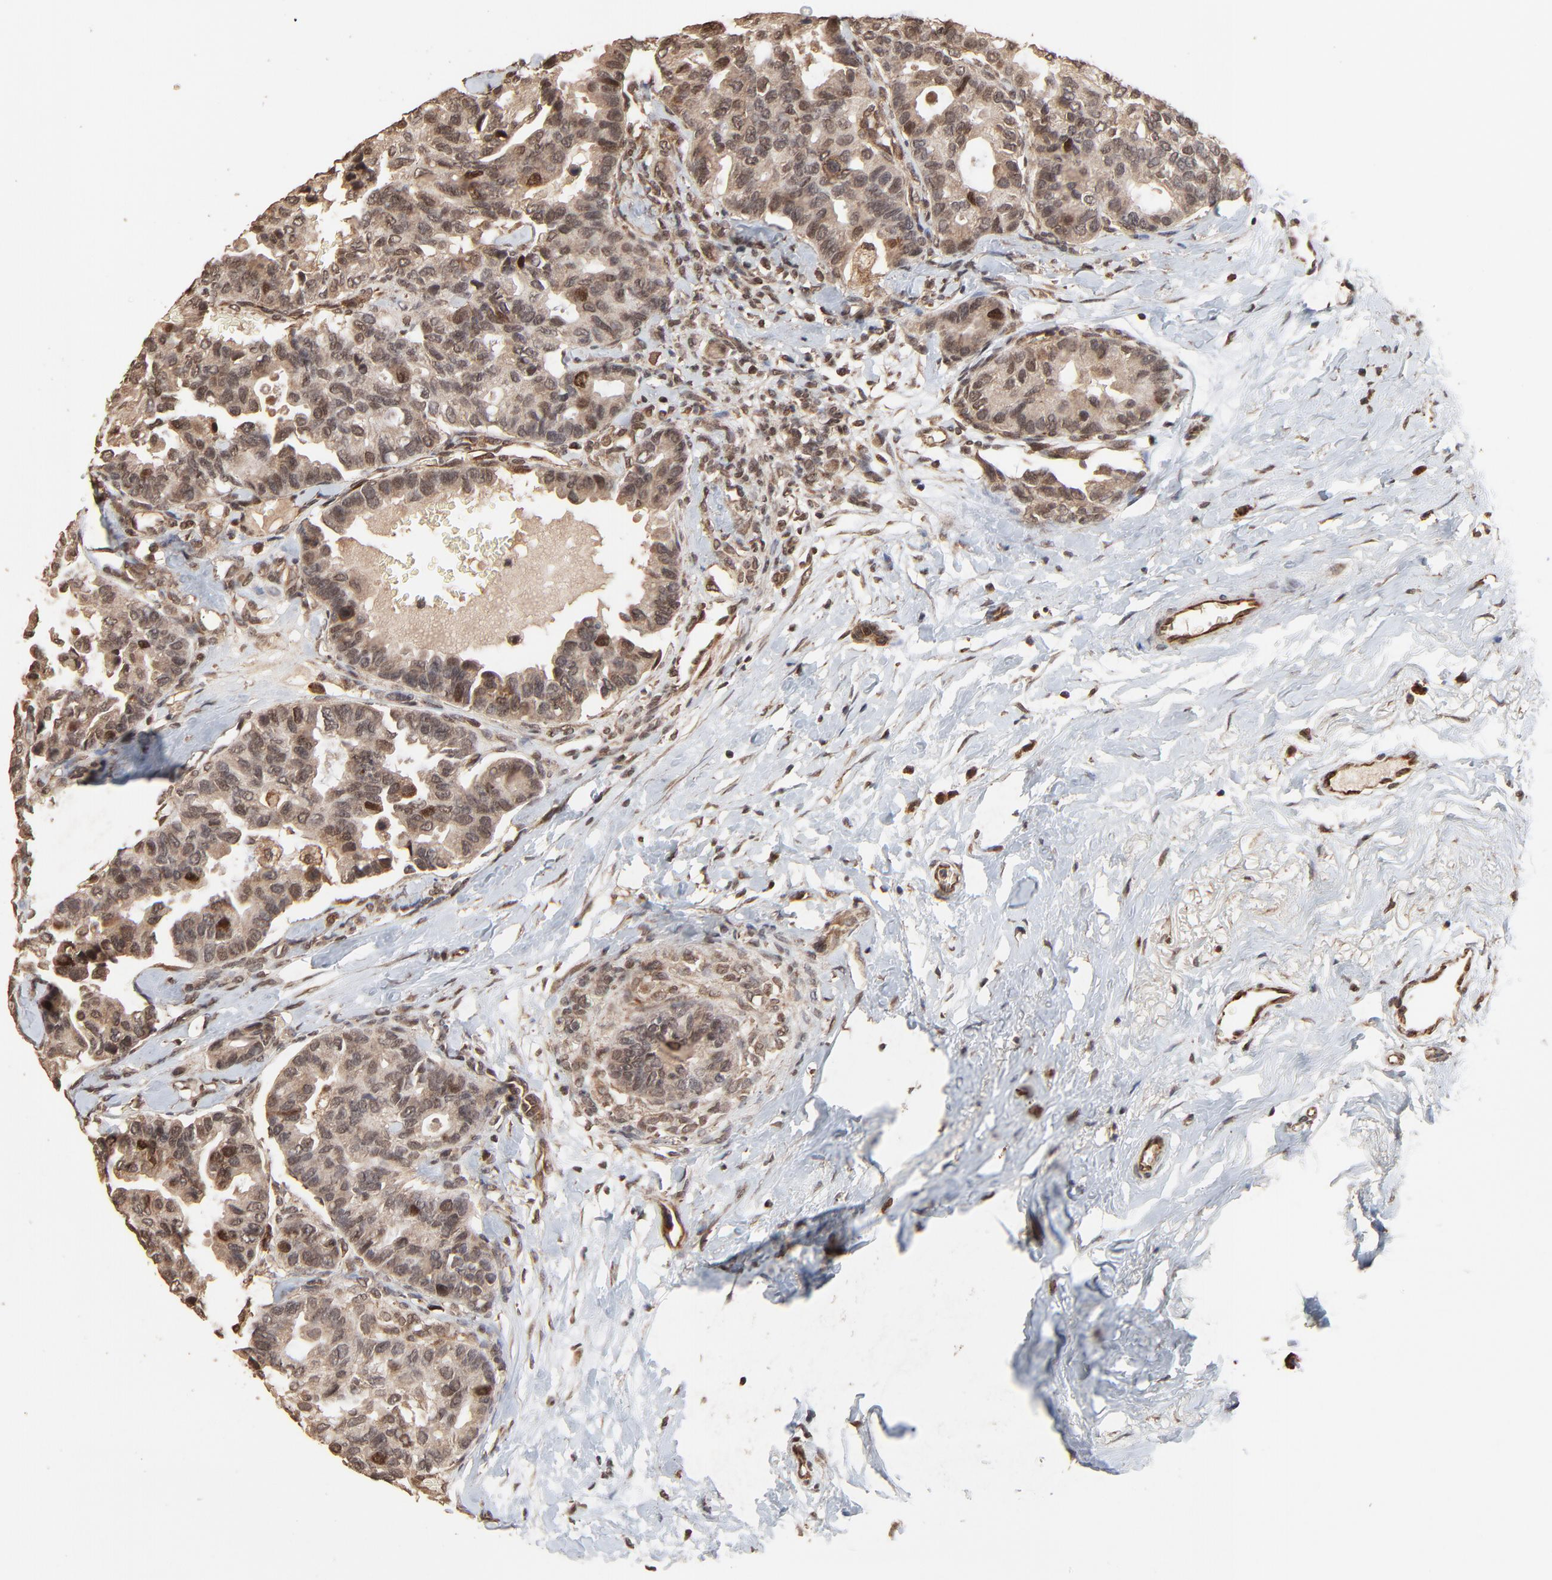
{"staining": {"intensity": "moderate", "quantity": ">75%", "location": "cytoplasmic/membranous,nuclear"}, "tissue": "breast cancer", "cell_type": "Tumor cells", "image_type": "cancer", "snomed": [{"axis": "morphology", "description": "Duct carcinoma"}, {"axis": "topography", "description": "Breast"}], "caption": "Protein staining of breast invasive ductal carcinoma tissue displays moderate cytoplasmic/membranous and nuclear staining in approximately >75% of tumor cells.", "gene": "FAM227A", "patient": {"sex": "female", "age": 69}}